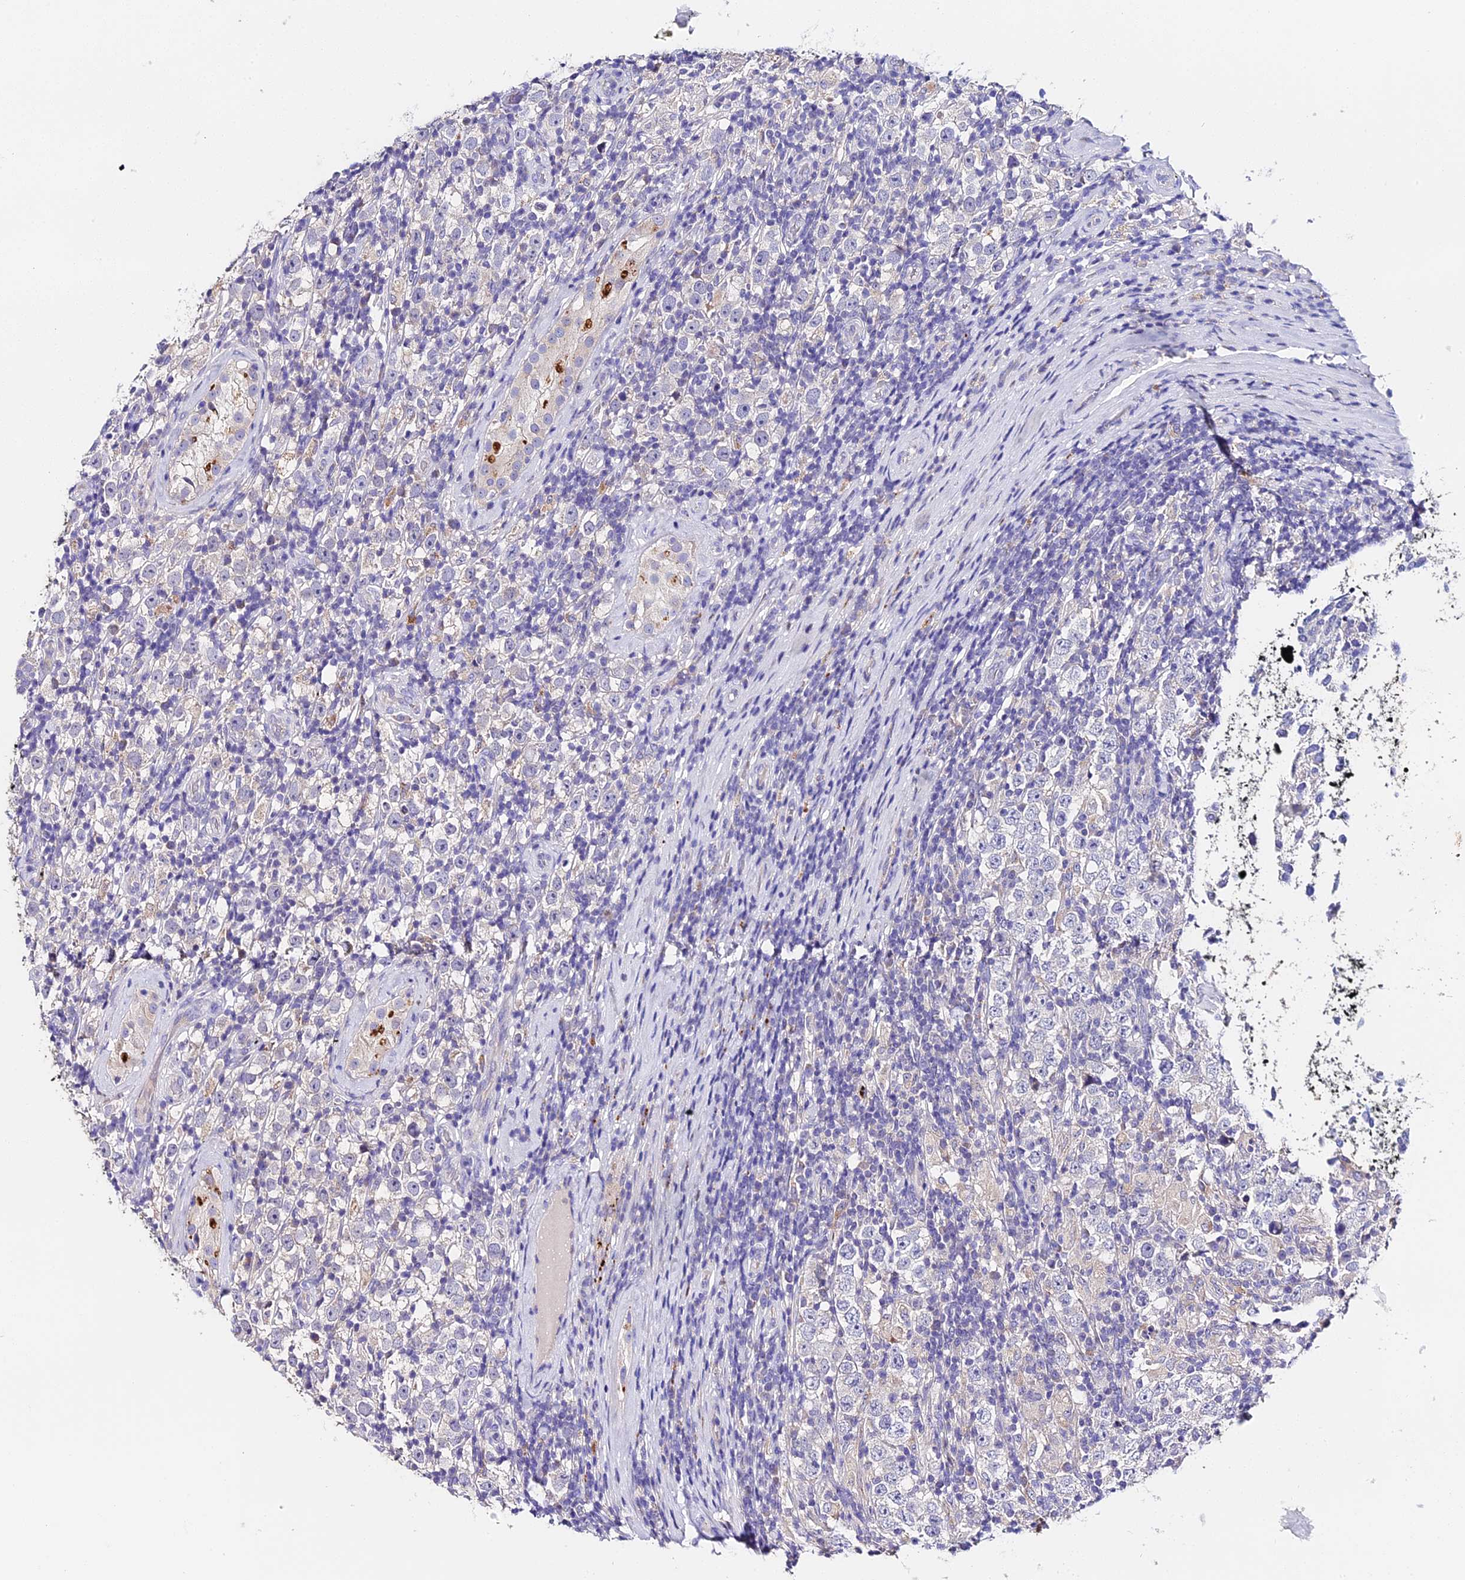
{"staining": {"intensity": "negative", "quantity": "none", "location": "none"}, "tissue": "testis cancer", "cell_type": "Tumor cells", "image_type": "cancer", "snomed": [{"axis": "morphology", "description": "Normal tissue, NOS"}, {"axis": "morphology", "description": "Urothelial carcinoma, High grade"}, {"axis": "morphology", "description": "Seminoma, NOS"}, {"axis": "morphology", "description": "Carcinoma, Embryonal, NOS"}, {"axis": "topography", "description": "Urinary bladder"}, {"axis": "topography", "description": "Testis"}], "caption": "A micrograph of human testis cancer is negative for staining in tumor cells.", "gene": "LYPD6", "patient": {"sex": "male", "age": 41}}